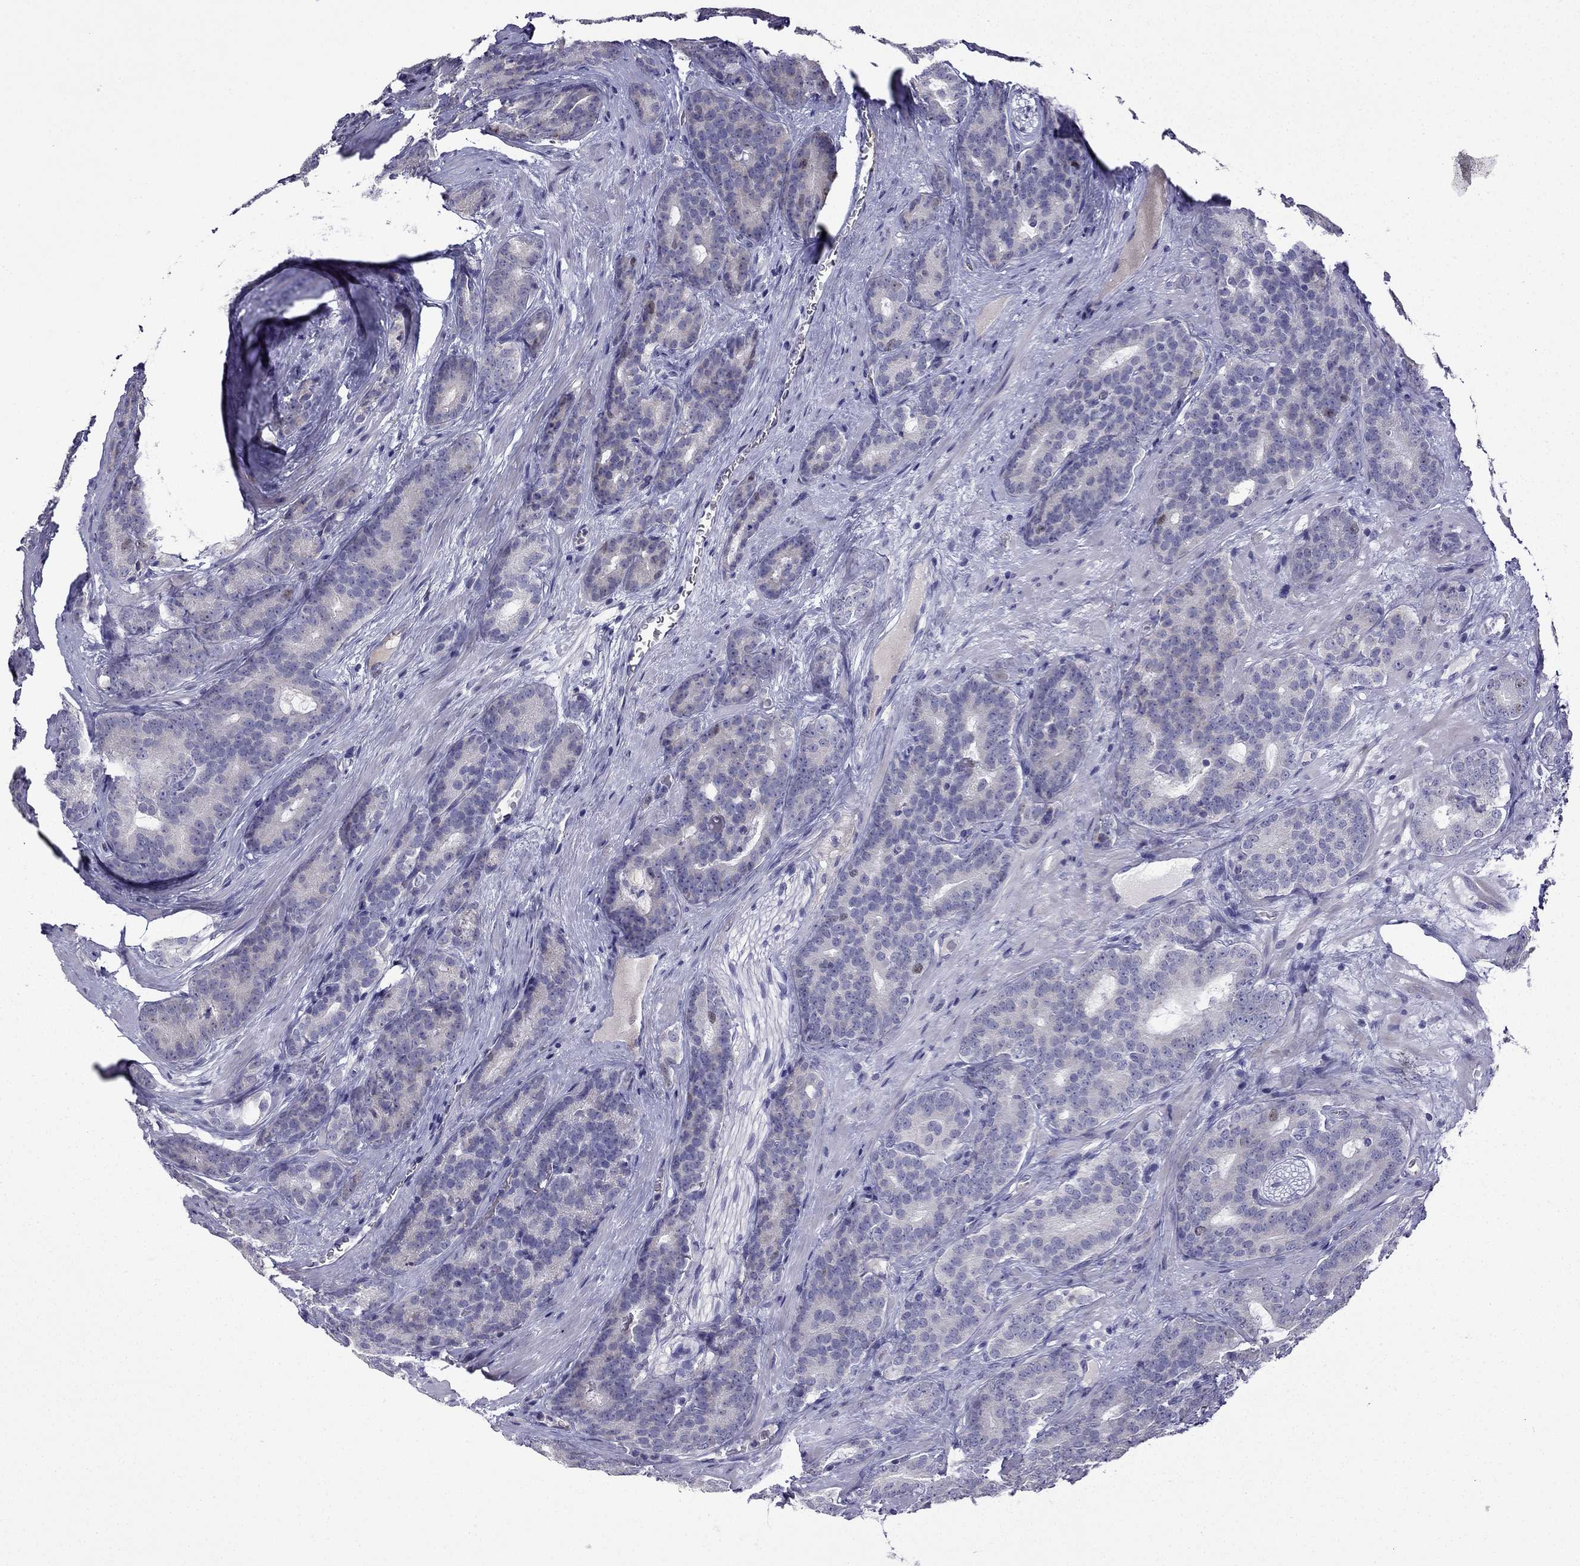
{"staining": {"intensity": "moderate", "quantity": "<25%", "location": "nuclear"}, "tissue": "prostate cancer", "cell_type": "Tumor cells", "image_type": "cancer", "snomed": [{"axis": "morphology", "description": "Adenocarcinoma, NOS"}, {"axis": "topography", "description": "Prostate"}], "caption": "Tumor cells display low levels of moderate nuclear staining in approximately <25% of cells in human prostate cancer (adenocarcinoma). (IHC, brightfield microscopy, high magnification).", "gene": "UHRF1", "patient": {"sex": "male", "age": 71}}